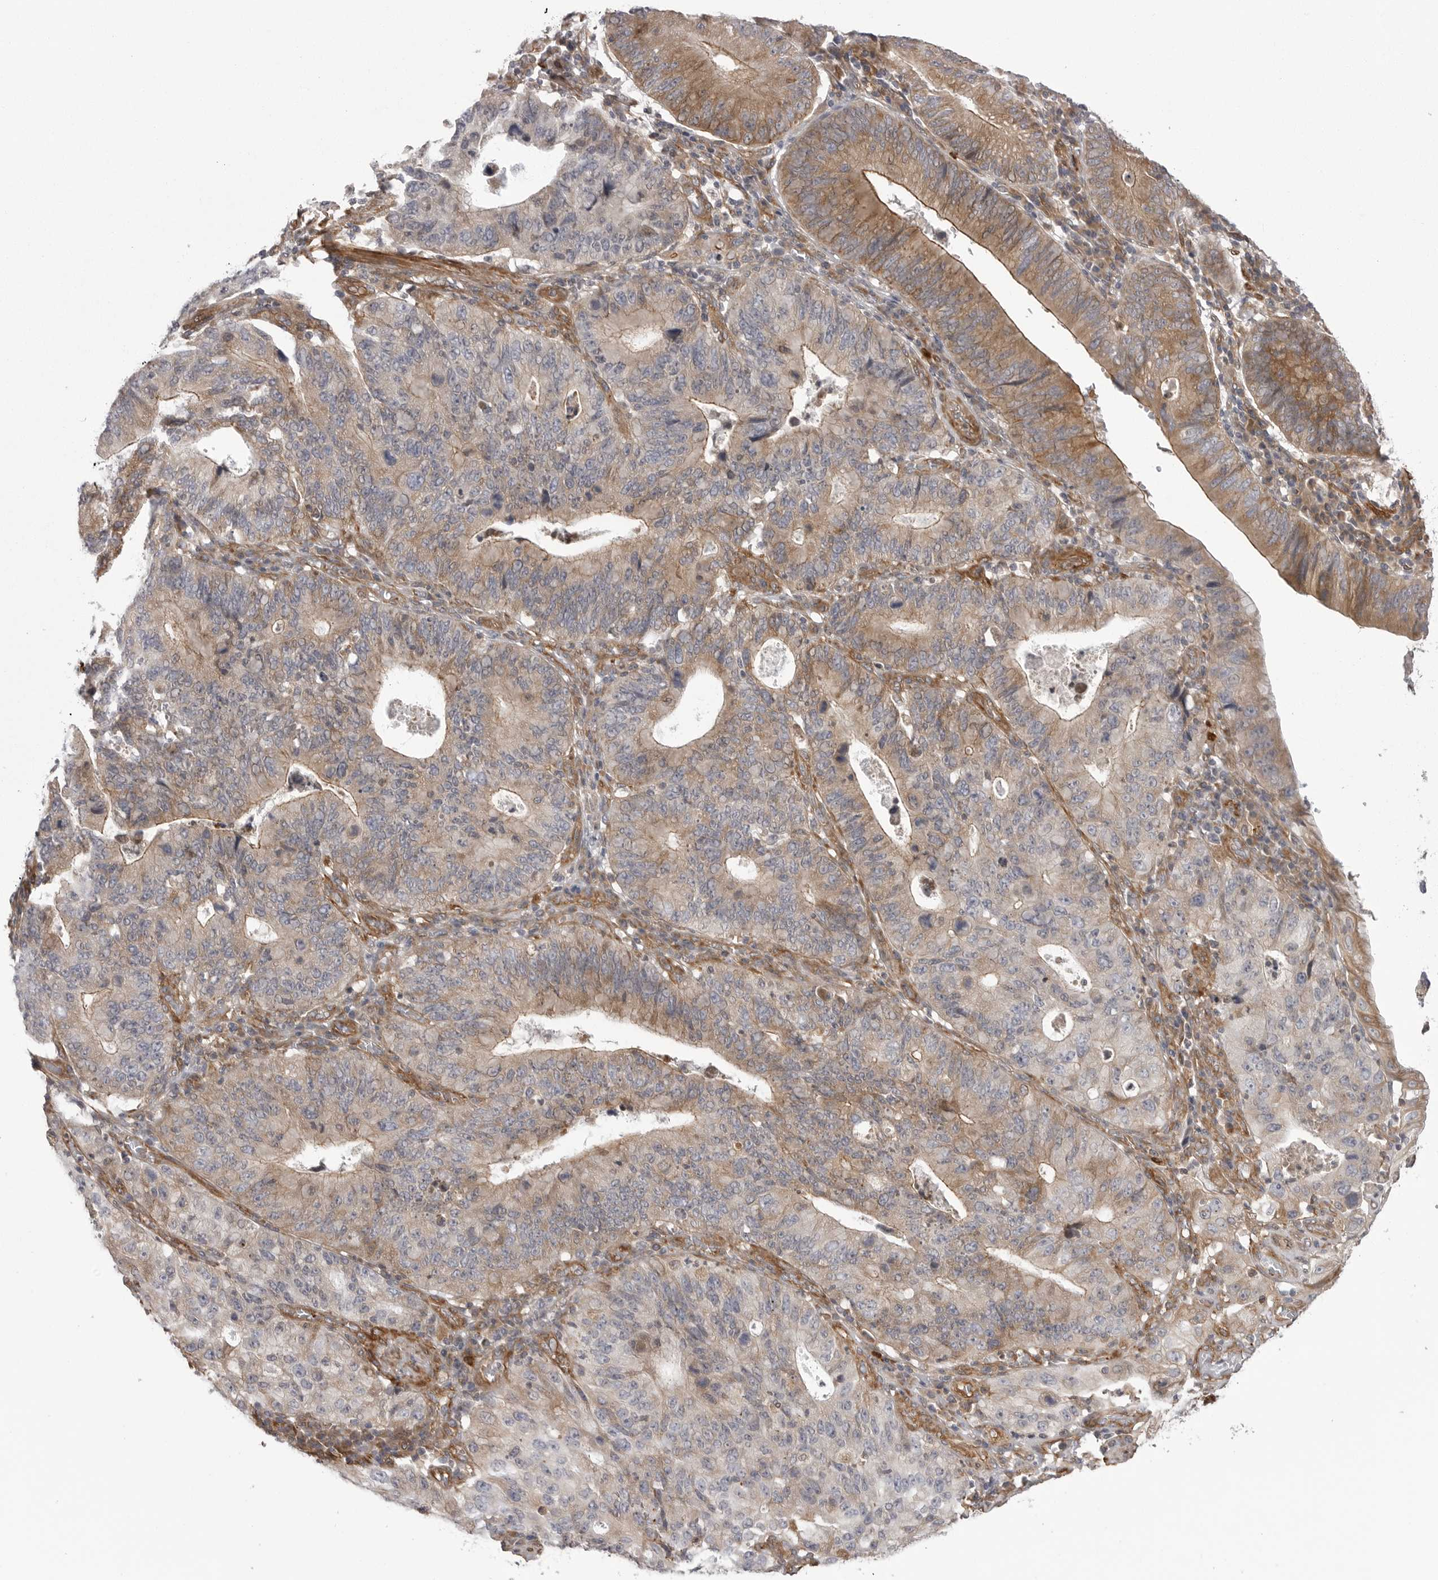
{"staining": {"intensity": "moderate", "quantity": ">75%", "location": "cytoplasmic/membranous"}, "tissue": "stomach cancer", "cell_type": "Tumor cells", "image_type": "cancer", "snomed": [{"axis": "morphology", "description": "Adenocarcinoma, NOS"}, {"axis": "topography", "description": "Stomach"}], "caption": "About >75% of tumor cells in adenocarcinoma (stomach) demonstrate moderate cytoplasmic/membranous protein expression as visualized by brown immunohistochemical staining.", "gene": "SCP2", "patient": {"sex": "male", "age": 59}}